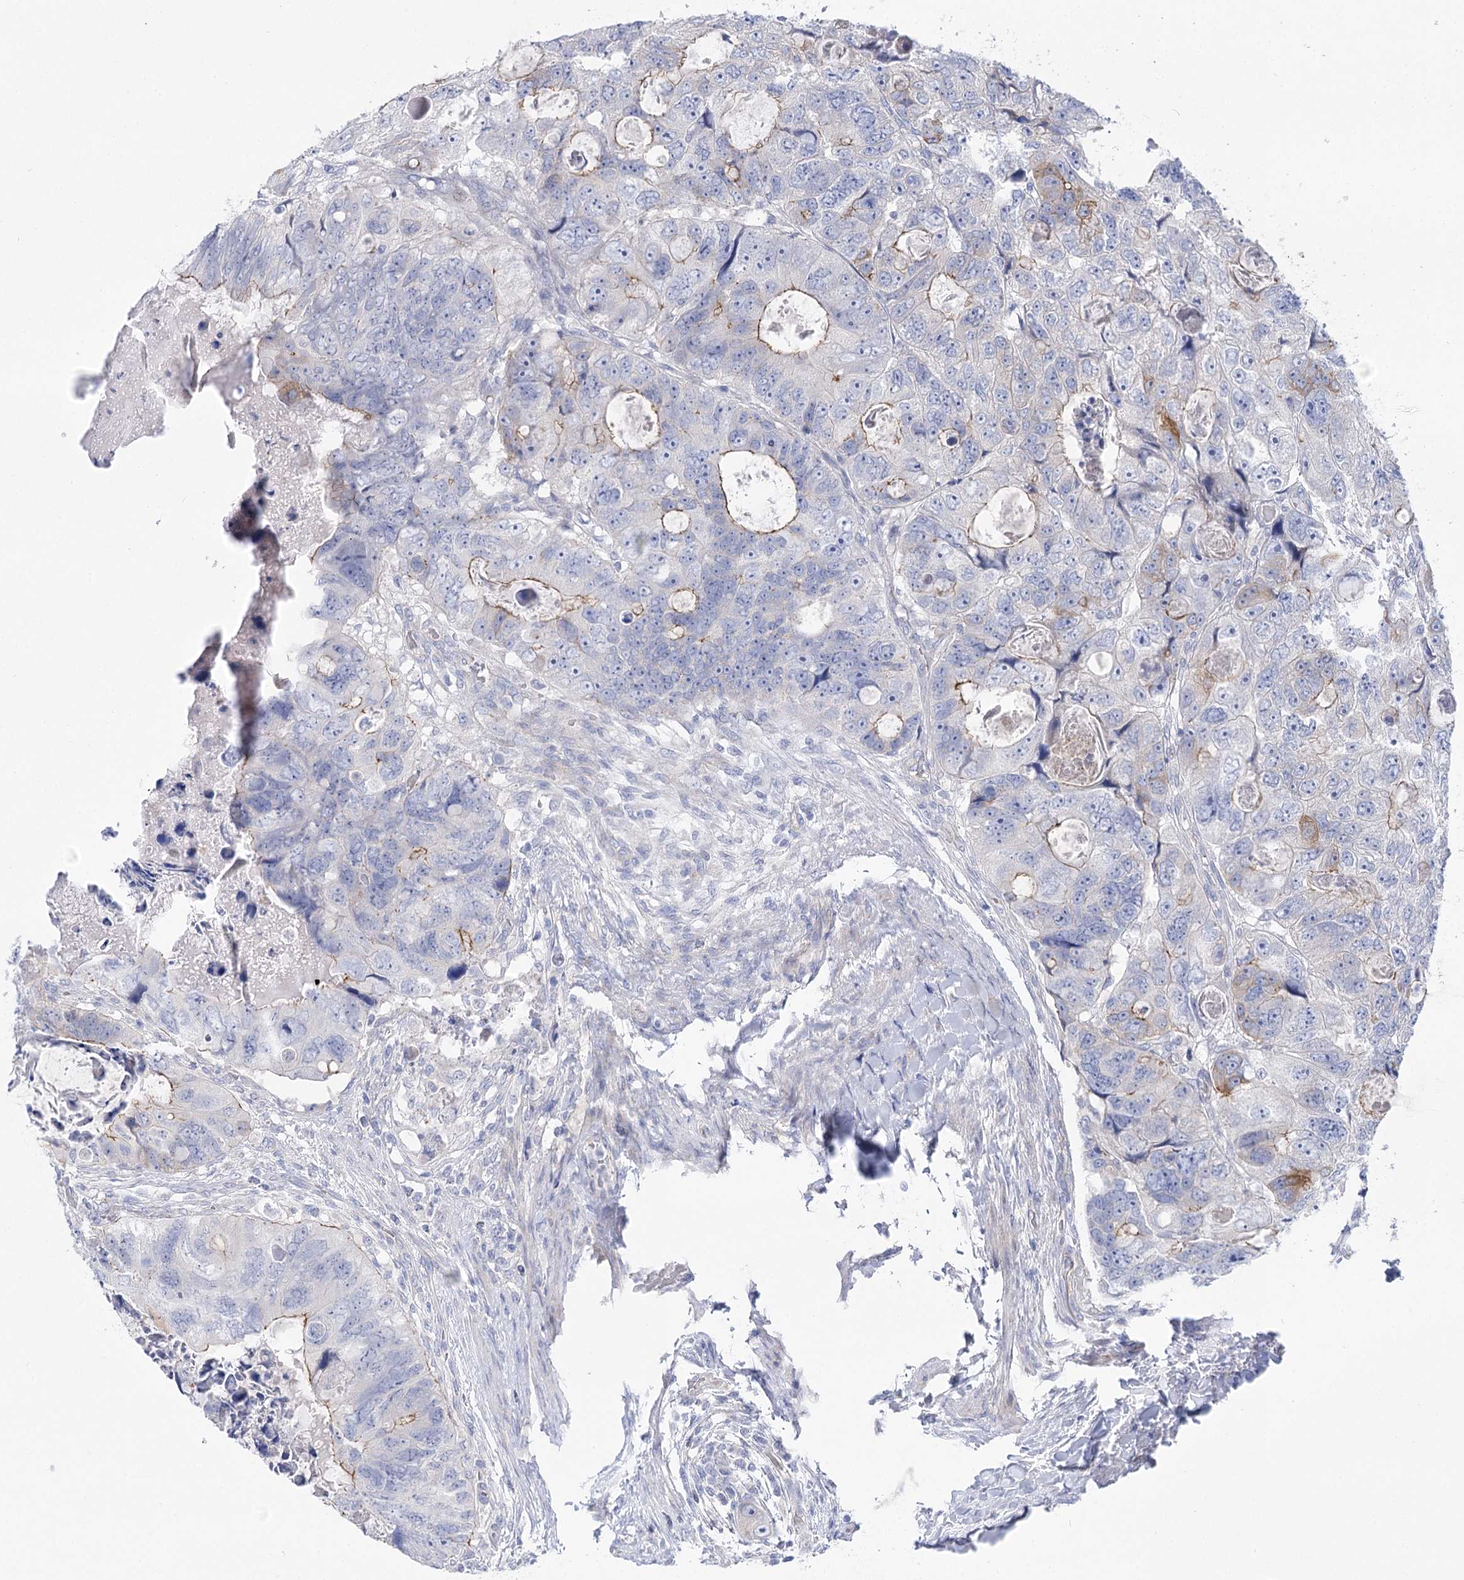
{"staining": {"intensity": "weak", "quantity": "<25%", "location": "cytoplasmic/membranous"}, "tissue": "colorectal cancer", "cell_type": "Tumor cells", "image_type": "cancer", "snomed": [{"axis": "morphology", "description": "Adenocarcinoma, NOS"}, {"axis": "topography", "description": "Rectum"}], "caption": "A high-resolution photomicrograph shows IHC staining of colorectal cancer (adenocarcinoma), which shows no significant staining in tumor cells. (Stains: DAB immunohistochemistry with hematoxylin counter stain, Microscopy: brightfield microscopy at high magnification).", "gene": "NRAP", "patient": {"sex": "male", "age": 59}}